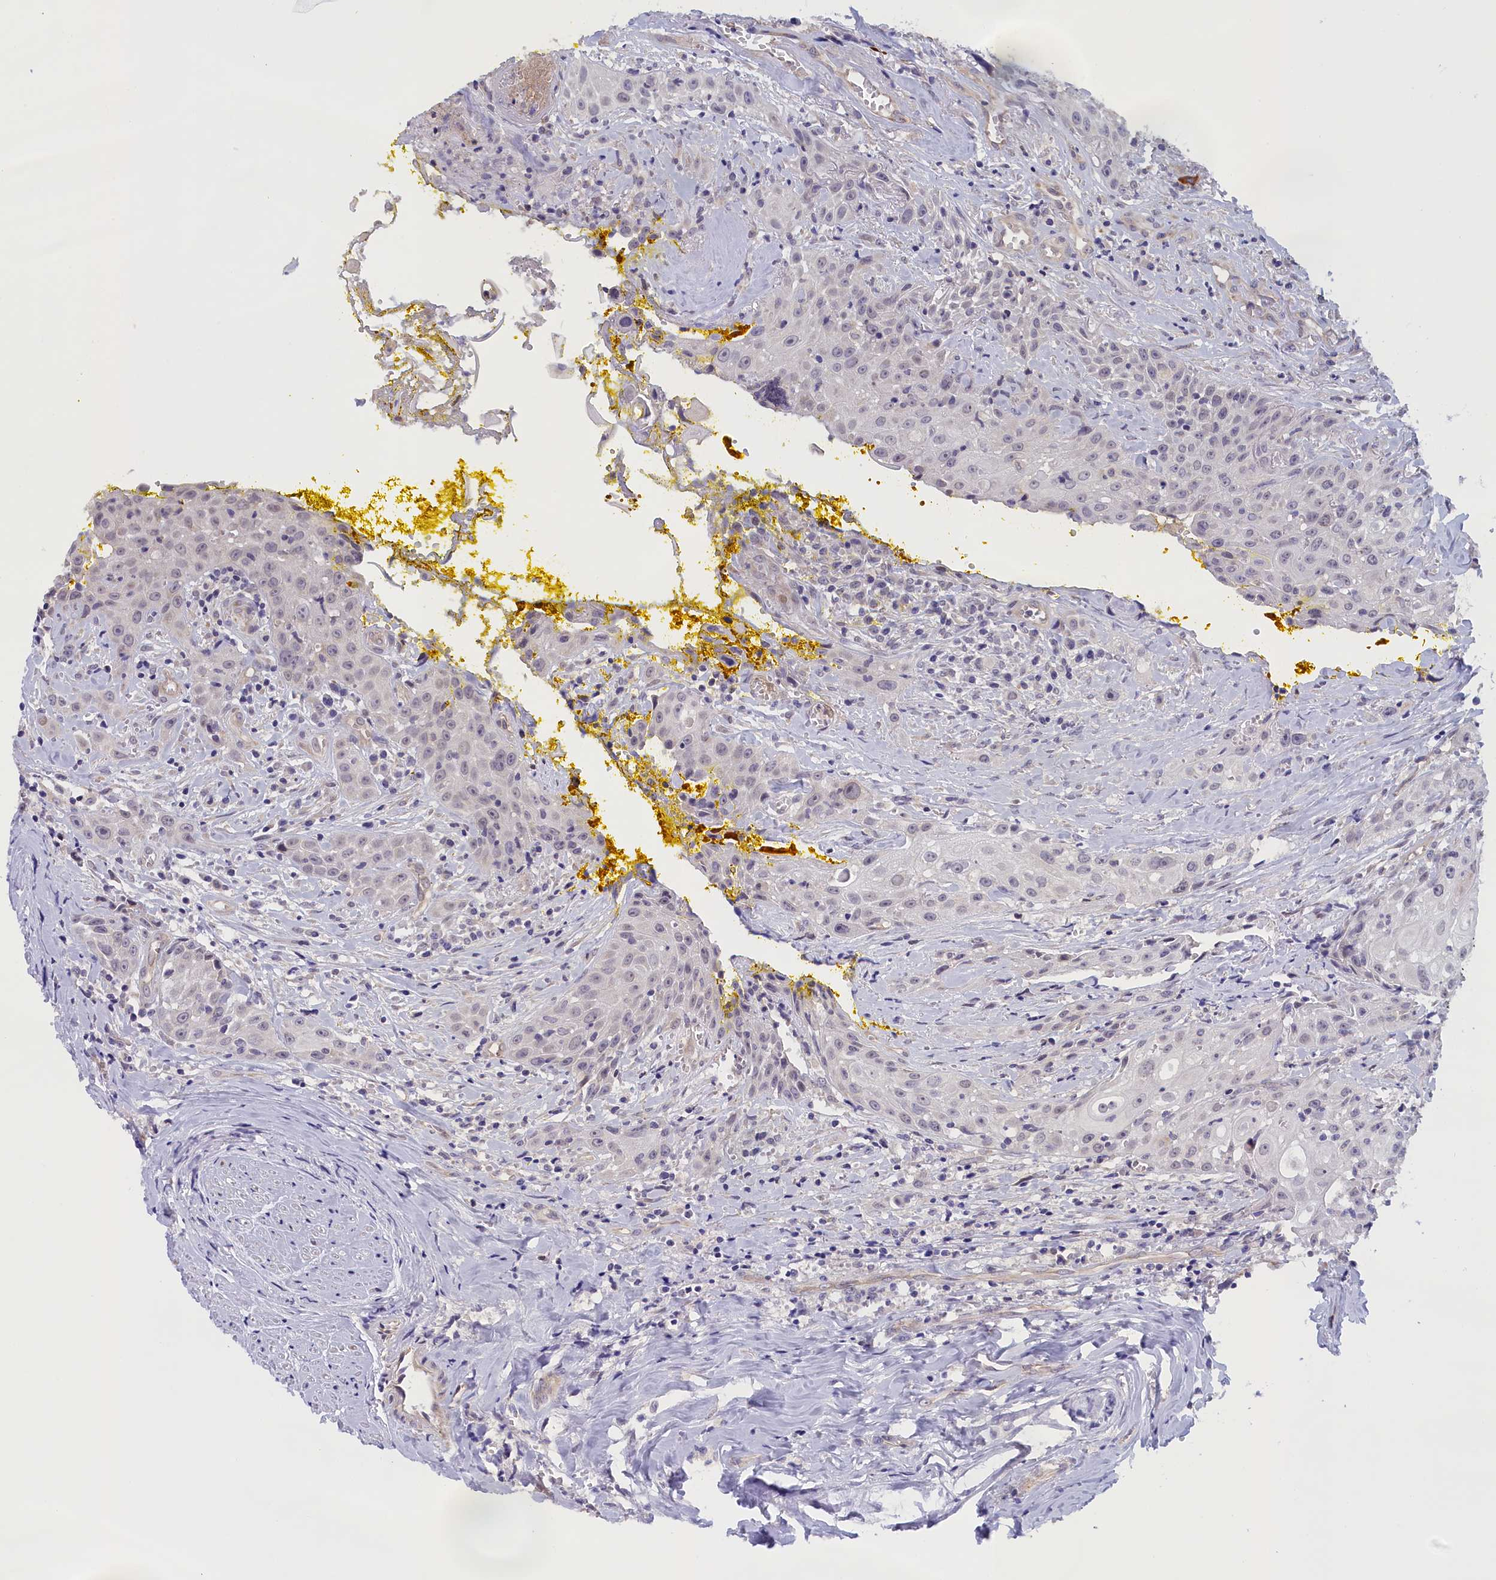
{"staining": {"intensity": "negative", "quantity": "none", "location": "none"}, "tissue": "head and neck cancer", "cell_type": "Tumor cells", "image_type": "cancer", "snomed": [{"axis": "morphology", "description": "Squamous cell carcinoma, NOS"}, {"axis": "topography", "description": "Oral tissue"}, {"axis": "topography", "description": "Head-Neck"}], "caption": "Human head and neck cancer stained for a protein using IHC displays no staining in tumor cells.", "gene": "IGFALS", "patient": {"sex": "female", "age": 82}}